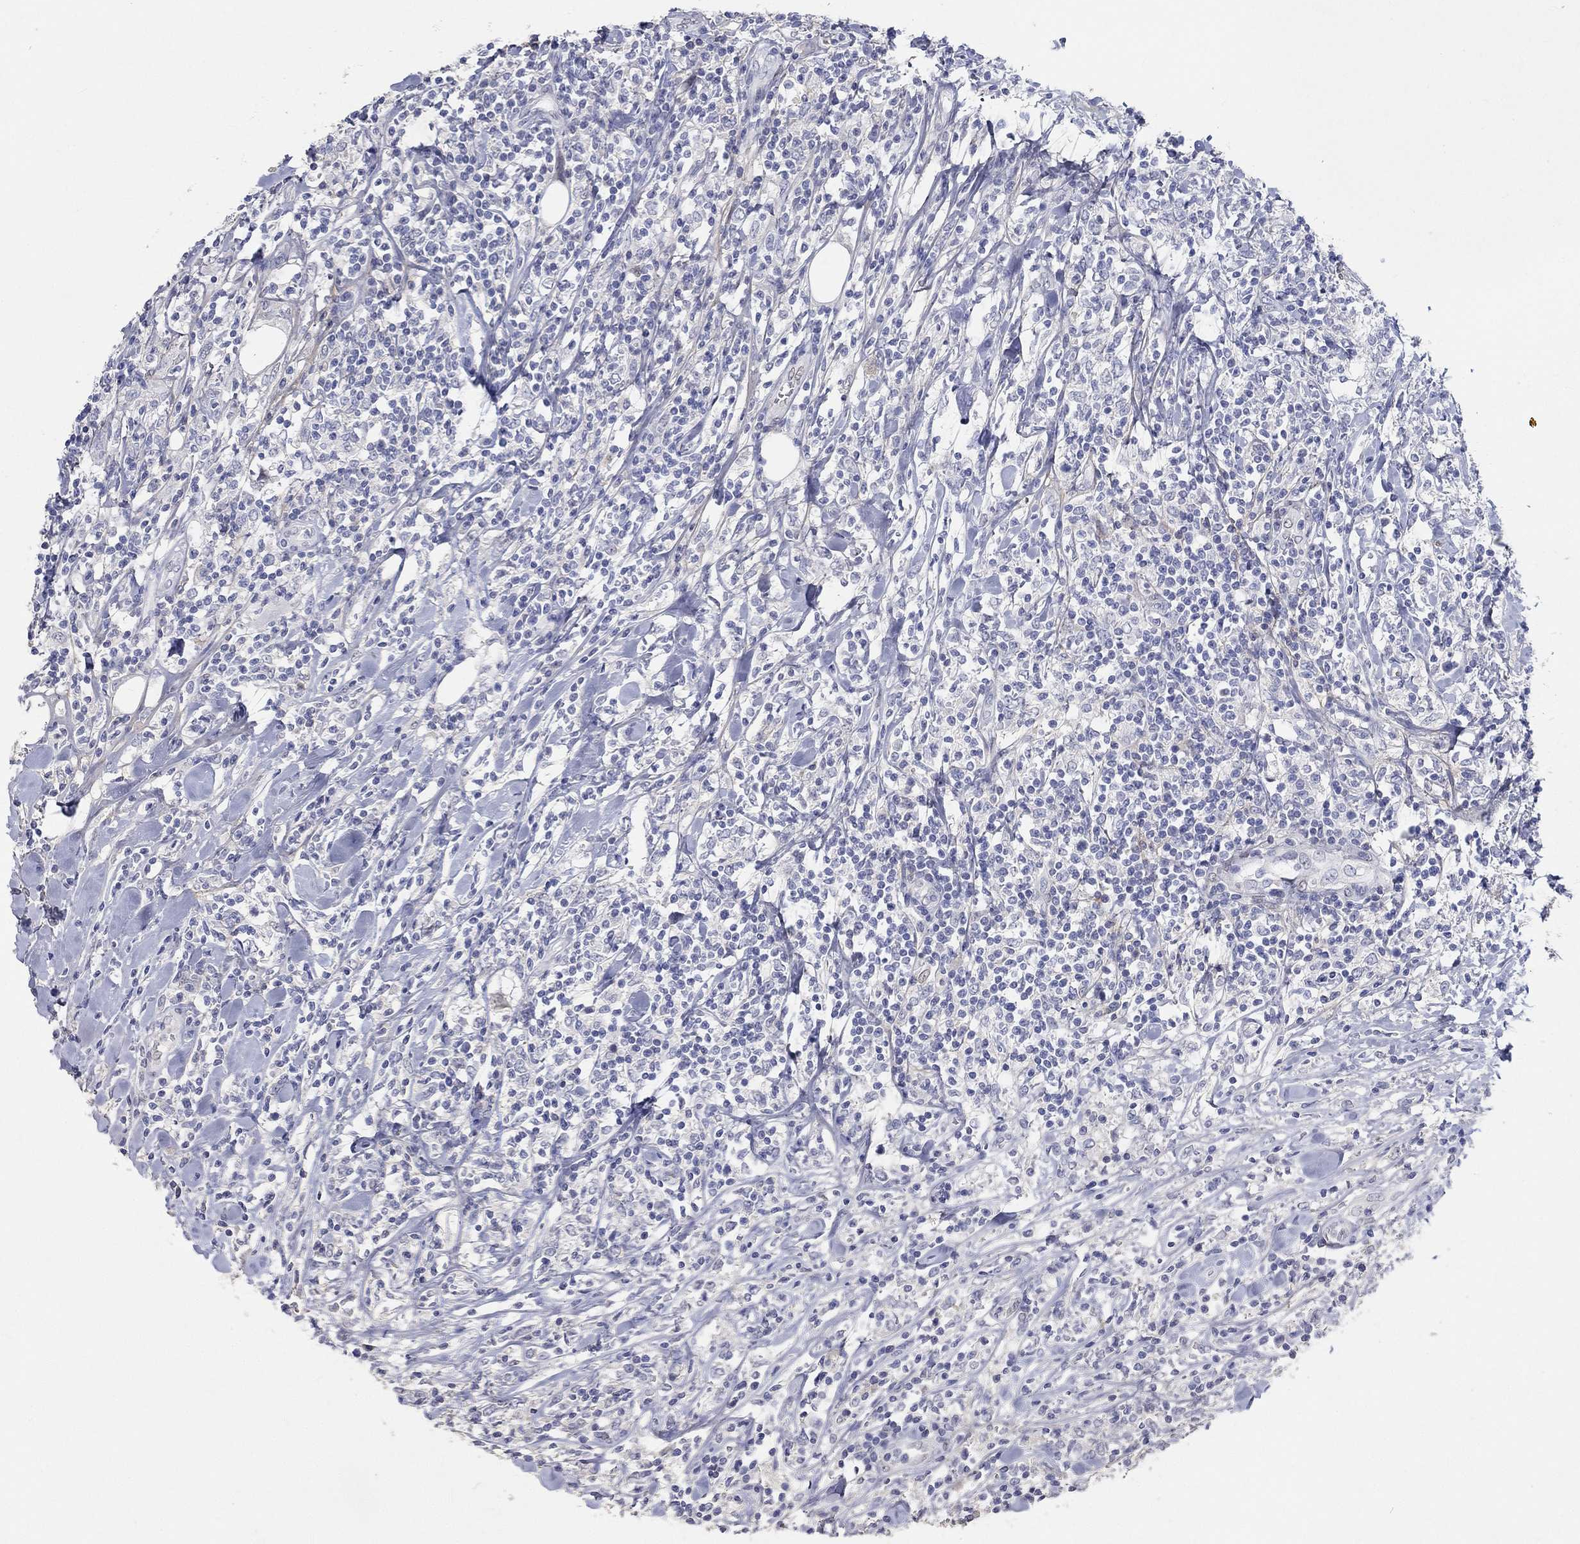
{"staining": {"intensity": "negative", "quantity": "none", "location": "none"}, "tissue": "lymphoma", "cell_type": "Tumor cells", "image_type": "cancer", "snomed": [{"axis": "morphology", "description": "Malignant lymphoma, non-Hodgkin's type, High grade"}, {"axis": "topography", "description": "Lymph node"}], "caption": "Immunohistochemical staining of lymphoma reveals no significant positivity in tumor cells. The staining is performed using DAB (3,3'-diaminobenzidine) brown chromogen with nuclei counter-stained in using hematoxylin.", "gene": "FGF2", "patient": {"sex": "female", "age": 84}}